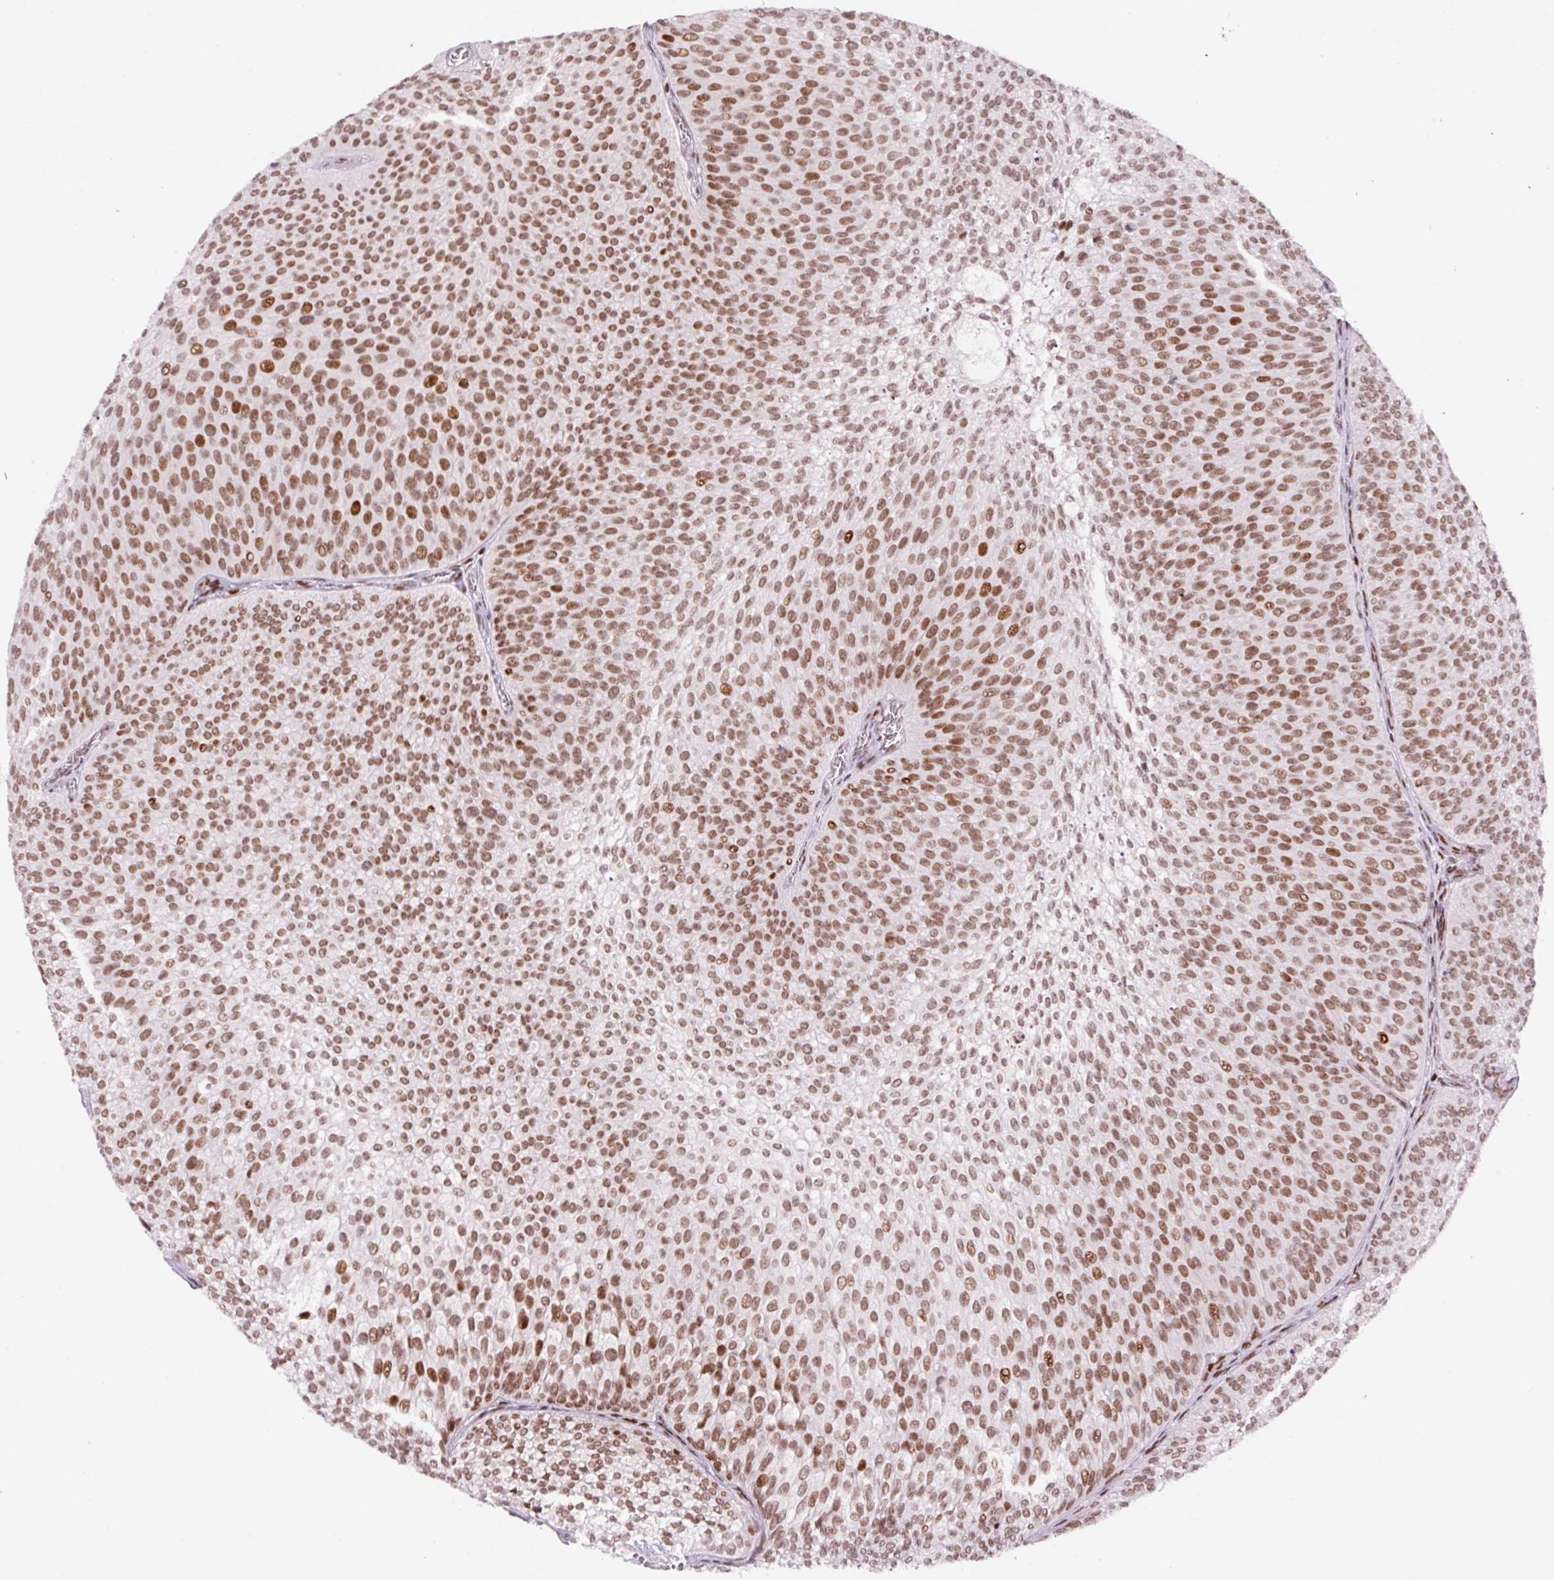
{"staining": {"intensity": "moderate", "quantity": ">75%", "location": "nuclear"}, "tissue": "urothelial cancer", "cell_type": "Tumor cells", "image_type": "cancer", "snomed": [{"axis": "morphology", "description": "Urothelial carcinoma, Low grade"}, {"axis": "topography", "description": "Urinary bladder"}], "caption": "Immunohistochemistry (IHC) (DAB (3,3'-diaminobenzidine)) staining of urothelial cancer reveals moderate nuclear protein expression in about >75% of tumor cells. The staining is performed using DAB brown chromogen to label protein expression. The nuclei are counter-stained blue using hematoxylin.", "gene": "CCNL2", "patient": {"sex": "male", "age": 91}}